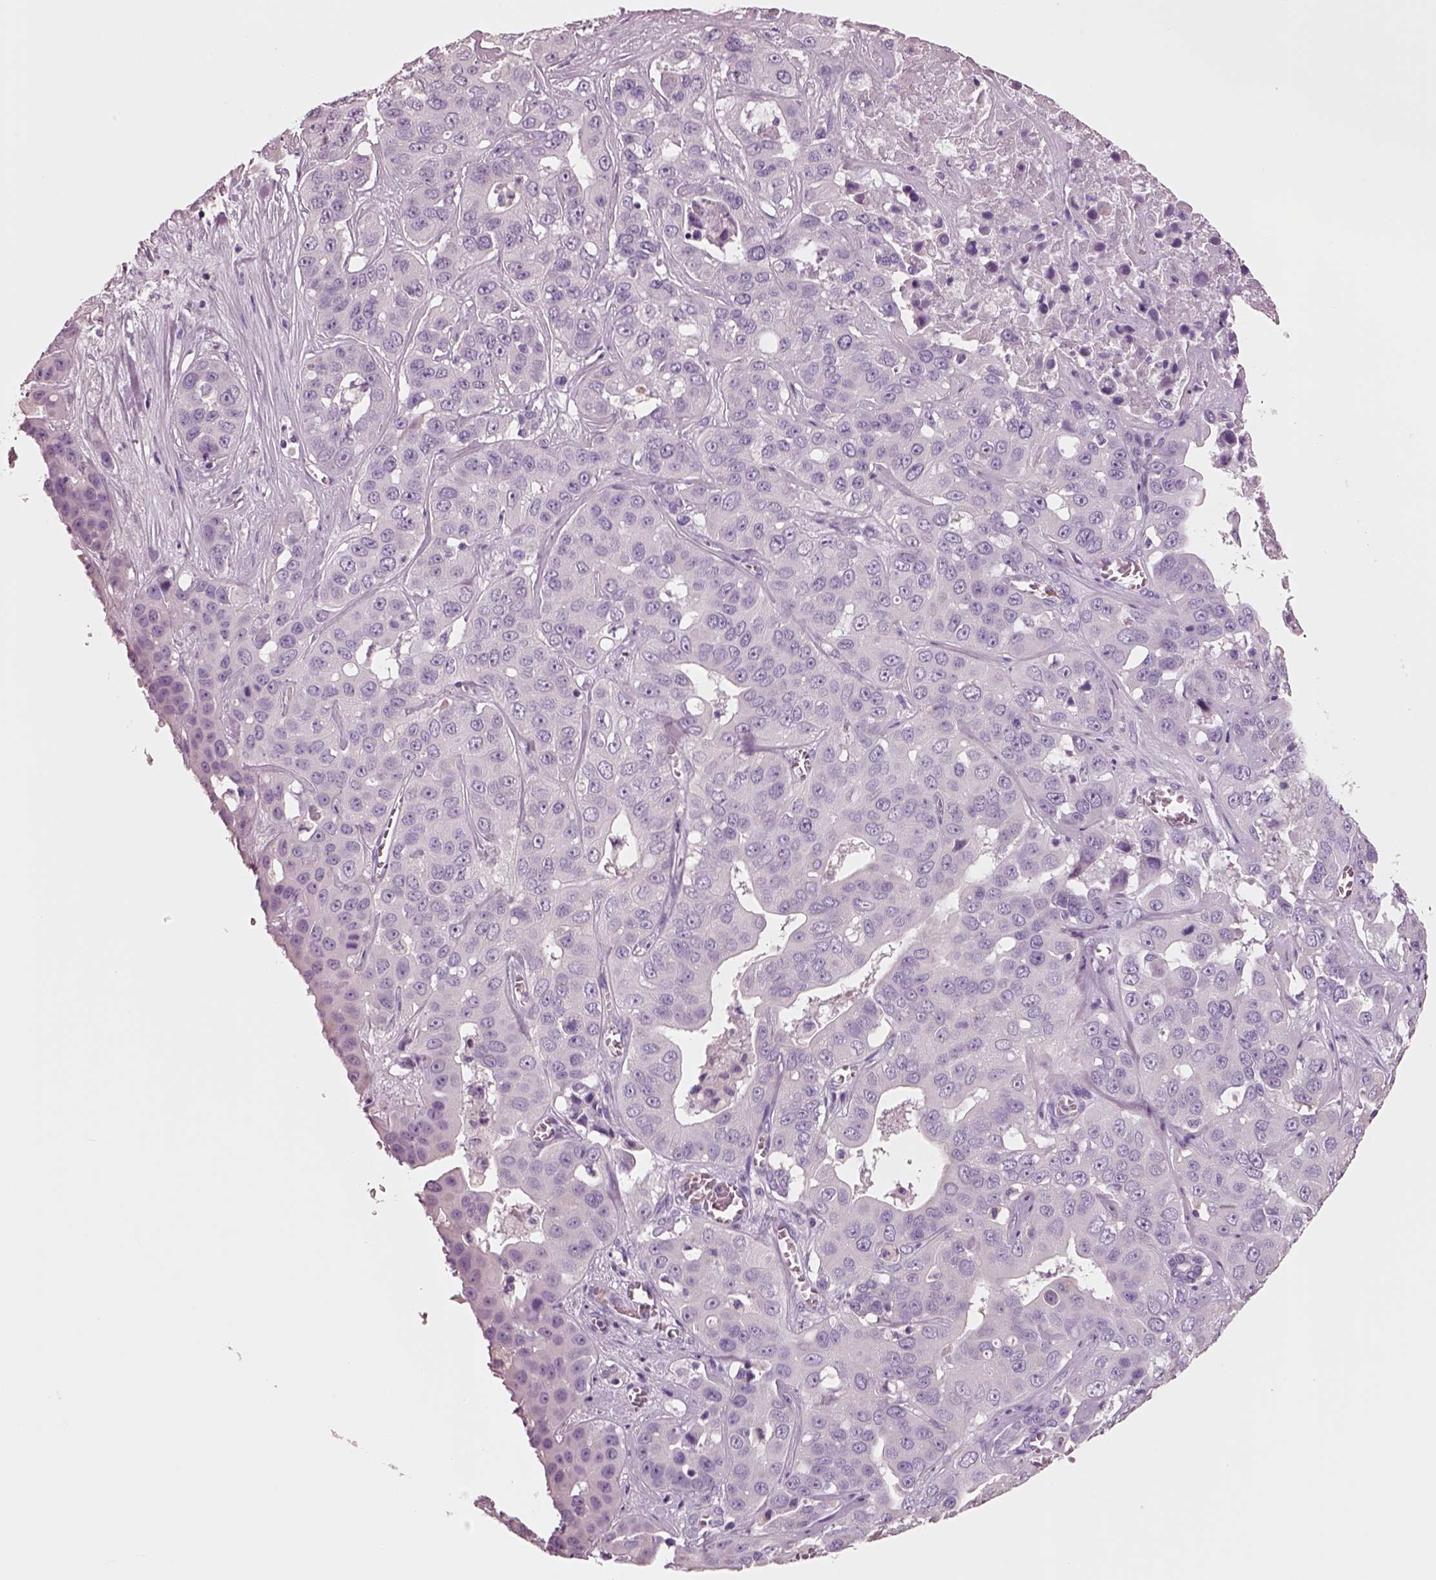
{"staining": {"intensity": "negative", "quantity": "none", "location": "none"}, "tissue": "liver cancer", "cell_type": "Tumor cells", "image_type": "cancer", "snomed": [{"axis": "morphology", "description": "Cholangiocarcinoma"}, {"axis": "topography", "description": "Liver"}], "caption": "Immunohistochemical staining of liver cancer (cholangiocarcinoma) shows no significant staining in tumor cells.", "gene": "PNOC", "patient": {"sex": "female", "age": 52}}